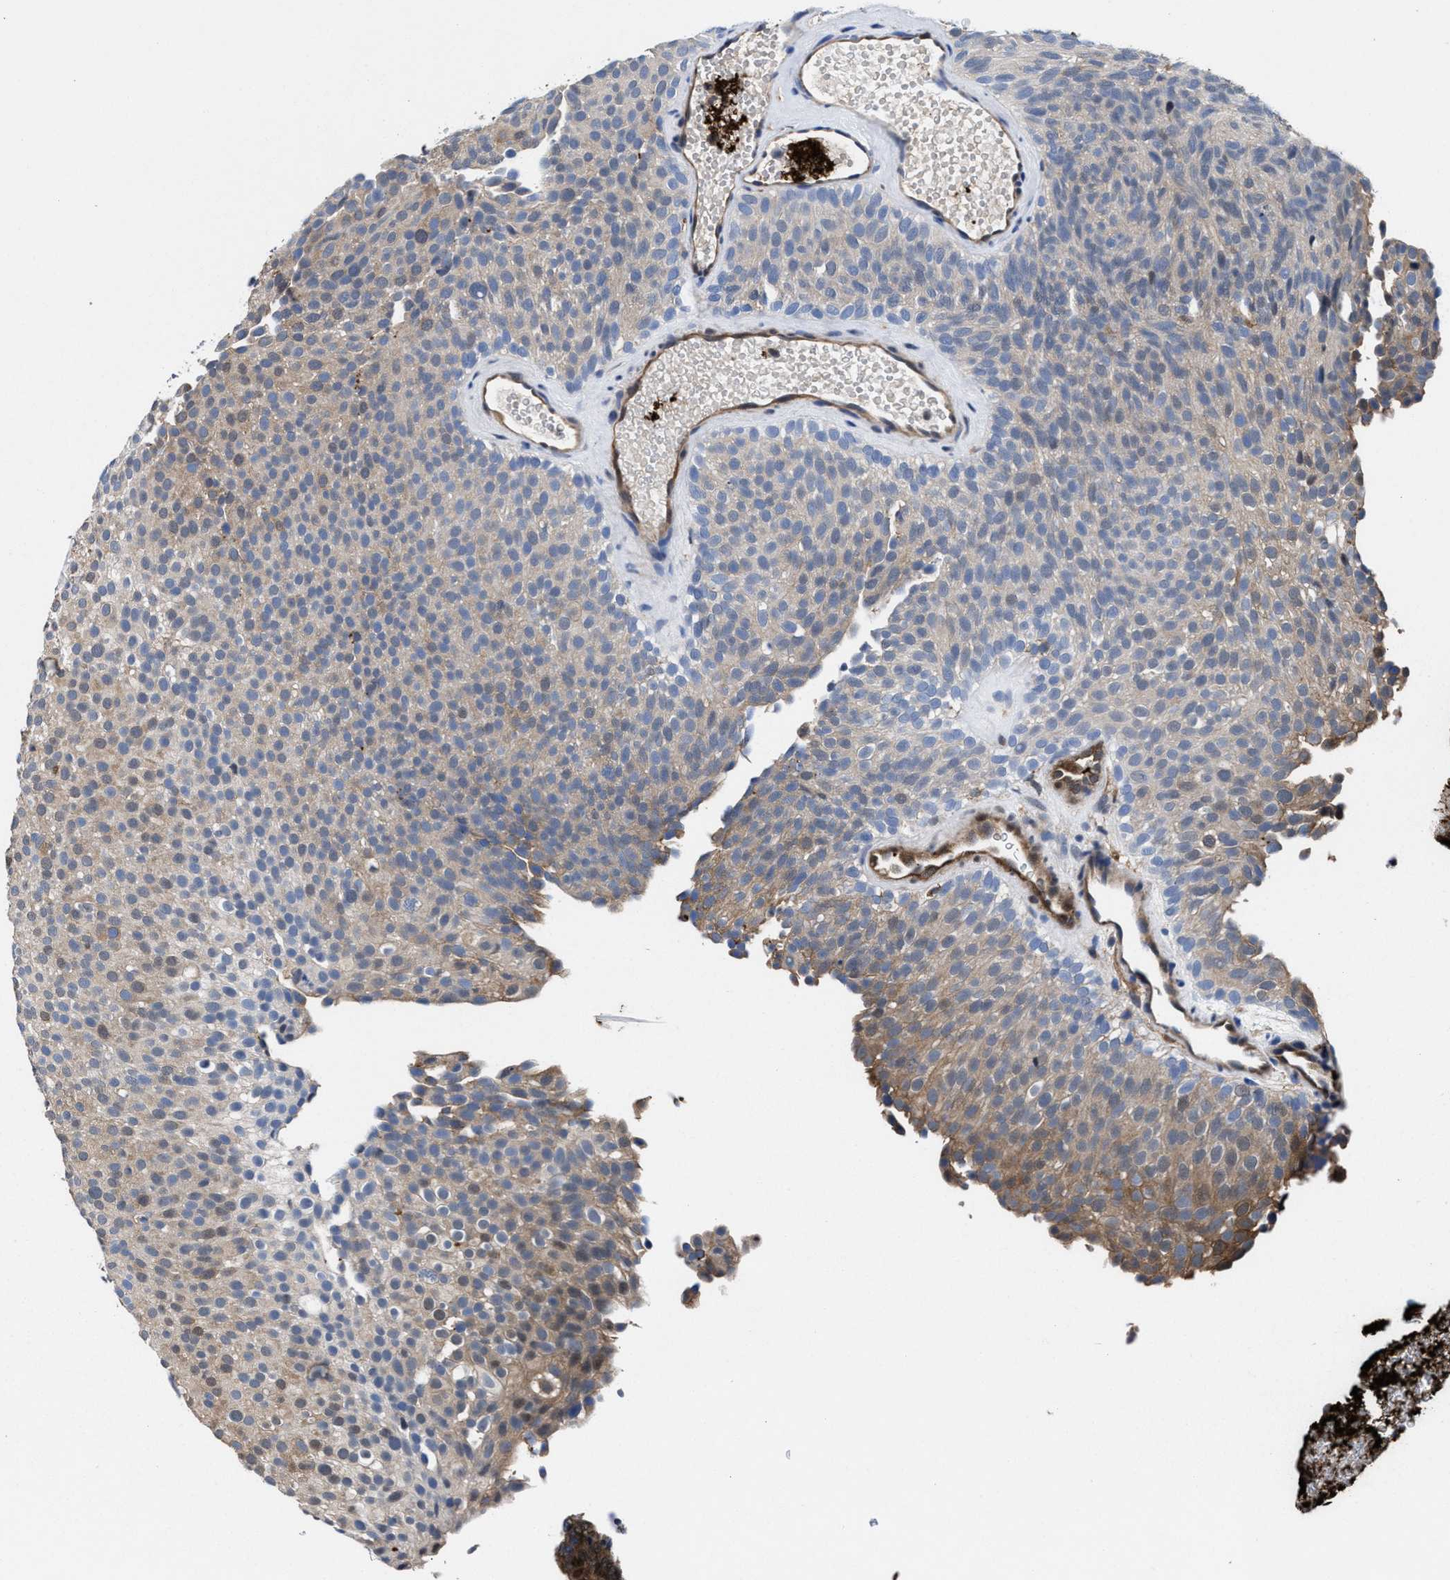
{"staining": {"intensity": "moderate", "quantity": "25%-75%", "location": "cytoplasmic/membranous"}, "tissue": "urothelial cancer", "cell_type": "Tumor cells", "image_type": "cancer", "snomed": [{"axis": "morphology", "description": "Urothelial carcinoma, Low grade"}, {"axis": "topography", "description": "Urinary bladder"}], "caption": "Immunohistochemistry photomicrograph of neoplastic tissue: urothelial carcinoma (low-grade) stained using IHC demonstrates medium levels of moderate protein expression localized specifically in the cytoplasmic/membranous of tumor cells, appearing as a cytoplasmic/membranous brown color.", "gene": "ACLY", "patient": {"sex": "male", "age": 78}}